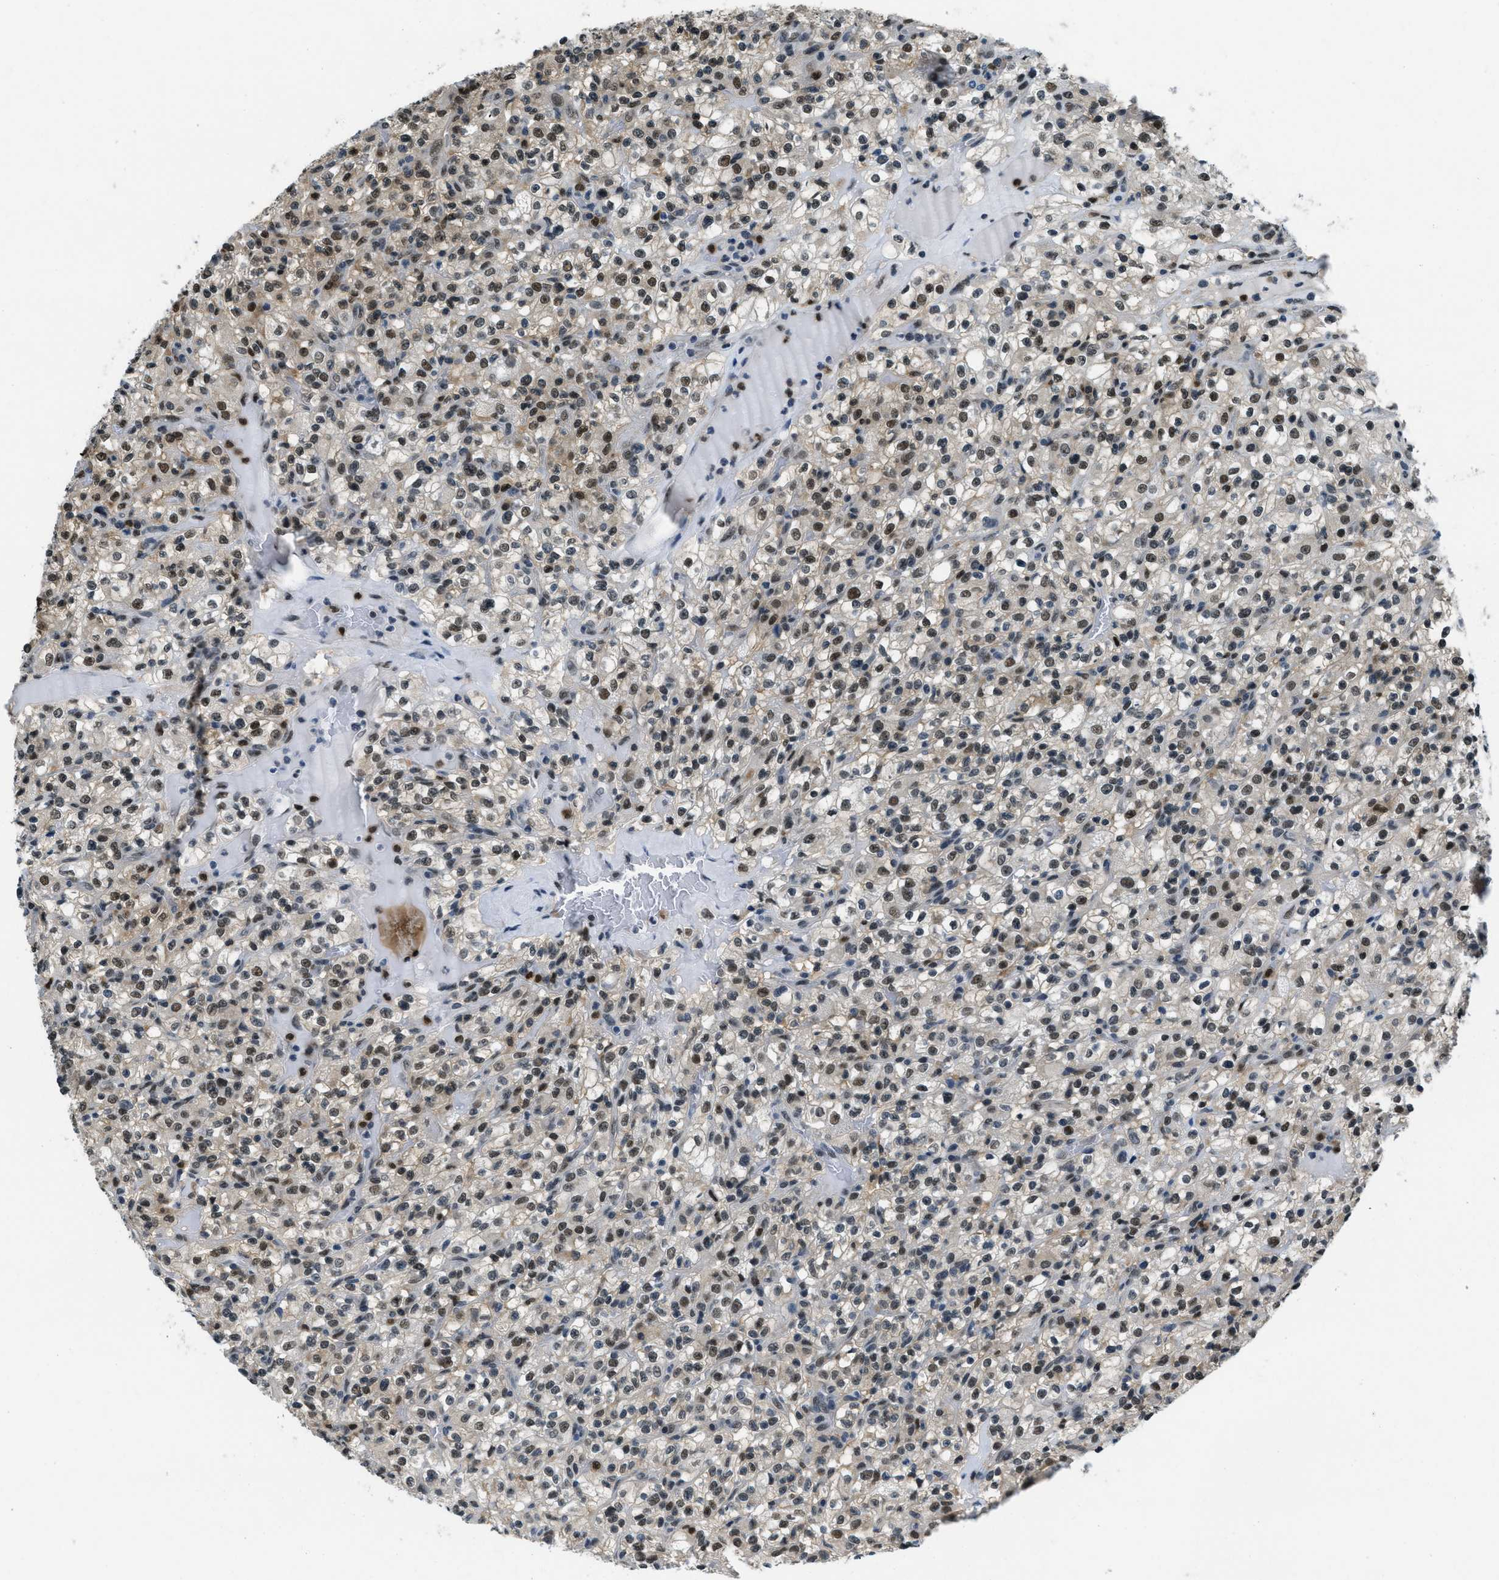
{"staining": {"intensity": "moderate", "quantity": ">75%", "location": "nuclear"}, "tissue": "renal cancer", "cell_type": "Tumor cells", "image_type": "cancer", "snomed": [{"axis": "morphology", "description": "Normal tissue, NOS"}, {"axis": "morphology", "description": "Adenocarcinoma, NOS"}, {"axis": "topography", "description": "Kidney"}], "caption": "Moderate nuclear staining for a protein is seen in approximately >75% of tumor cells of adenocarcinoma (renal) using immunohistochemistry (IHC).", "gene": "OGFR", "patient": {"sex": "female", "age": 72}}